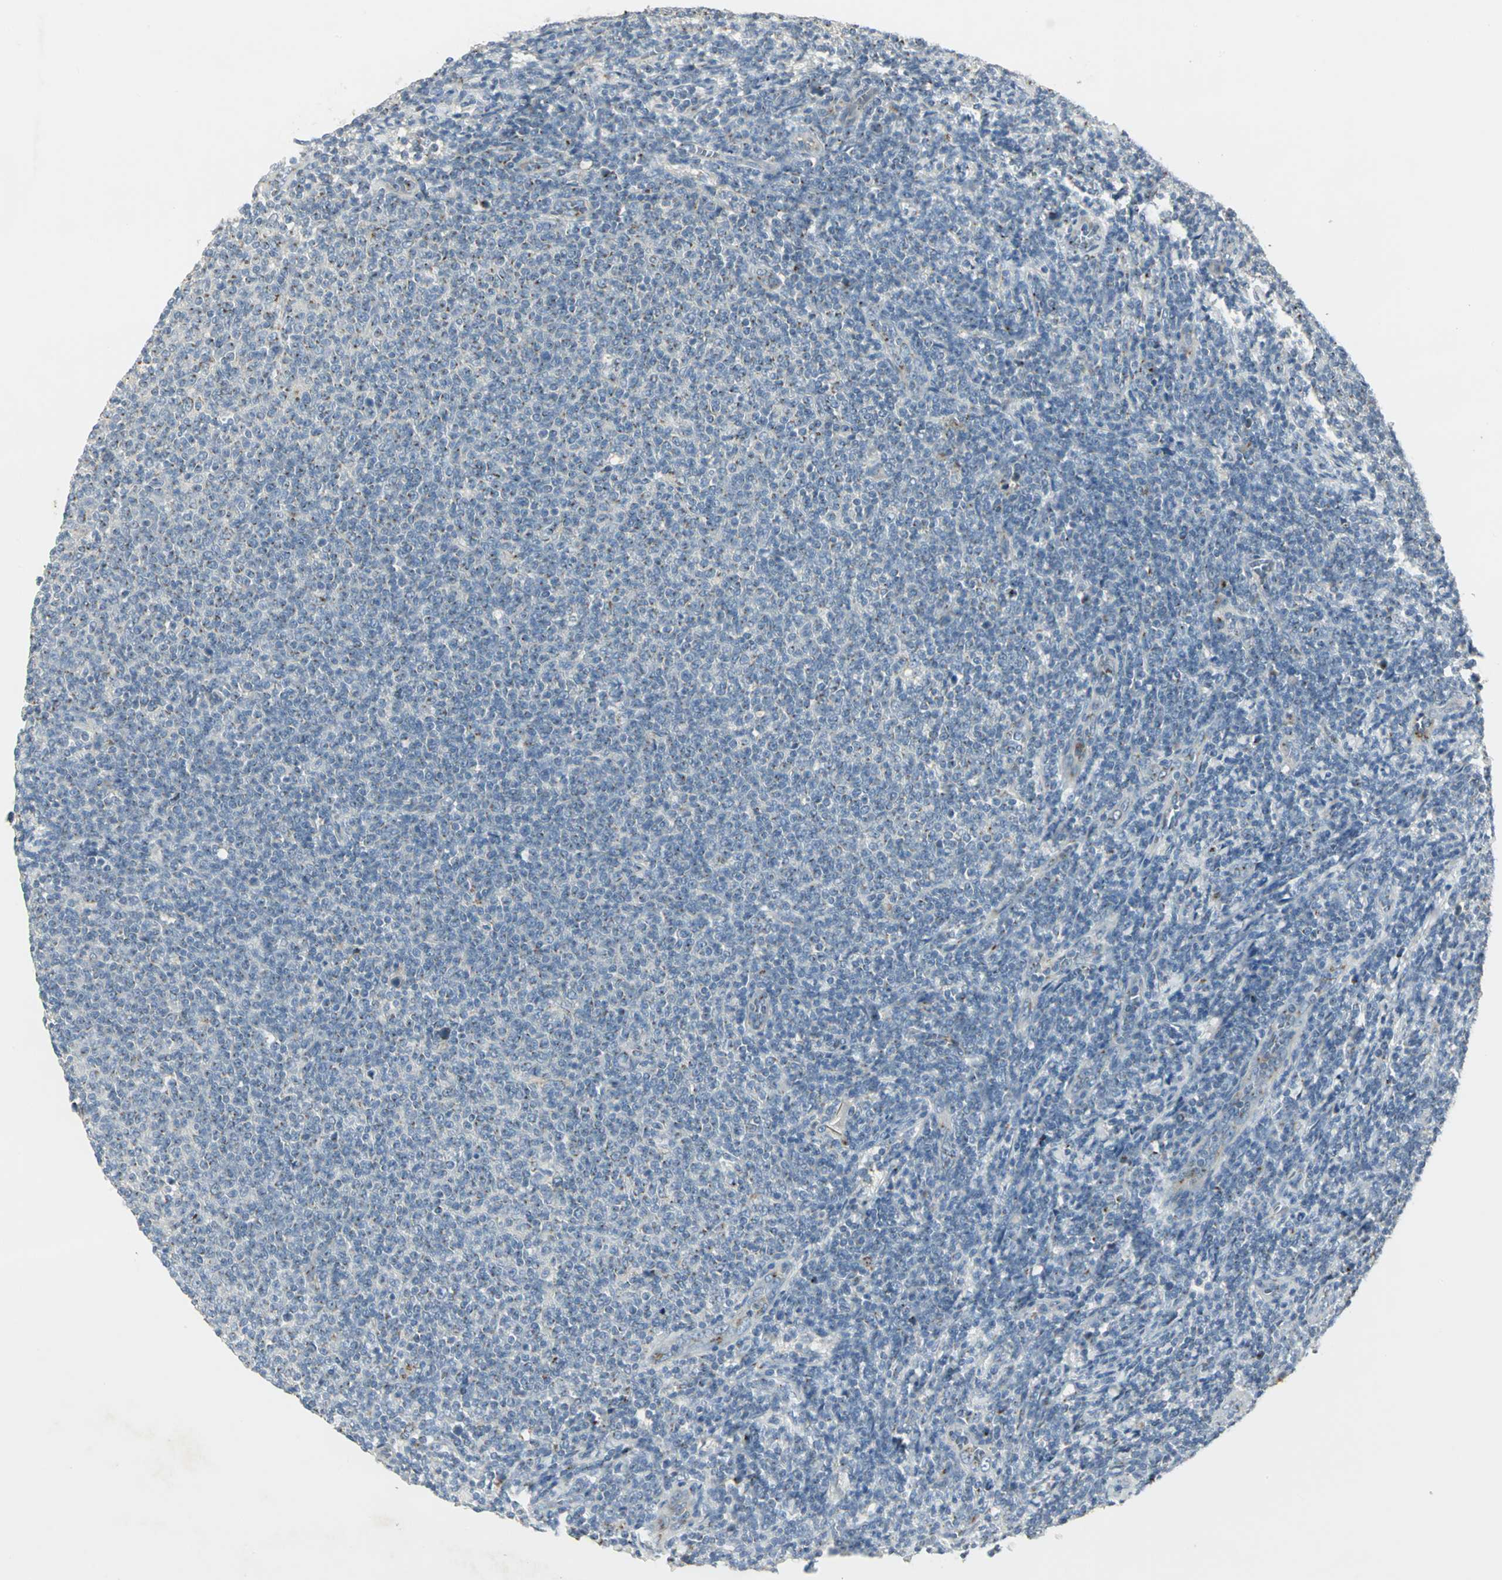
{"staining": {"intensity": "weak", "quantity": "25%-75%", "location": "cytoplasmic/membranous"}, "tissue": "lymphoma", "cell_type": "Tumor cells", "image_type": "cancer", "snomed": [{"axis": "morphology", "description": "Malignant lymphoma, non-Hodgkin's type, Low grade"}, {"axis": "topography", "description": "Lymph node"}], "caption": "Lymphoma tissue exhibits weak cytoplasmic/membranous expression in about 25%-75% of tumor cells, visualized by immunohistochemistry.", "gene": "TM9SF2", "patient": {"sex": "male", "age": 66}}